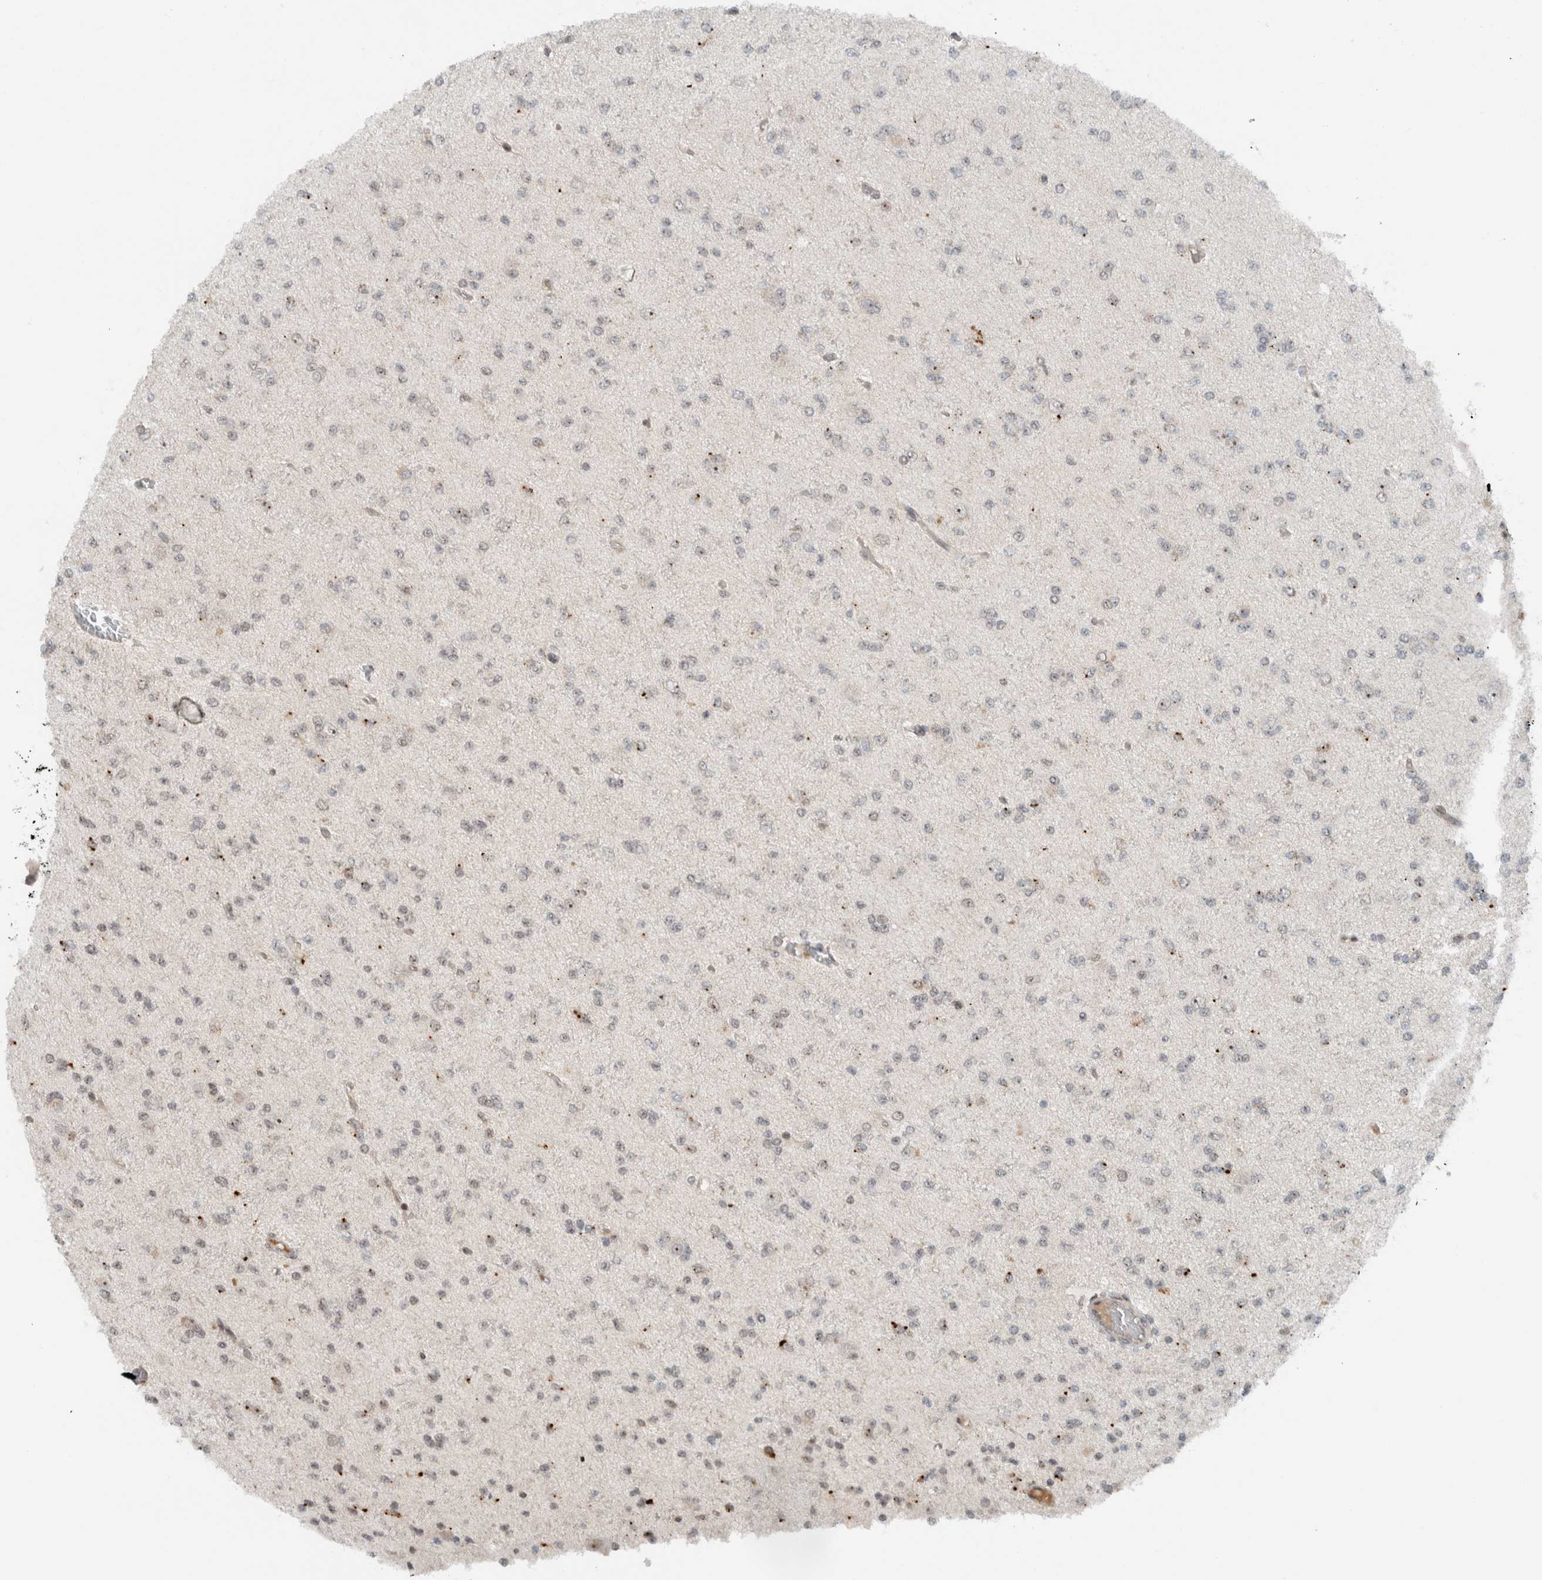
{"staining": {"intensity": "moderate", "quantity": "<25%", "location": "nuclear"}, "tissue": "glioma", "cell_type": "Tumor cells", "image_type": "cancer", "snomed": [{"axis": "morphology", "description": "Glioma, malignant, Low grade"}, {"axis": "topography", "description": "Brain"}], "caption": "Glioma stained with a protein marker demonstrates moderate staining in tumor cells.", "gene": "ZFP91", "patient": {"sex": "female", "age": 22}}